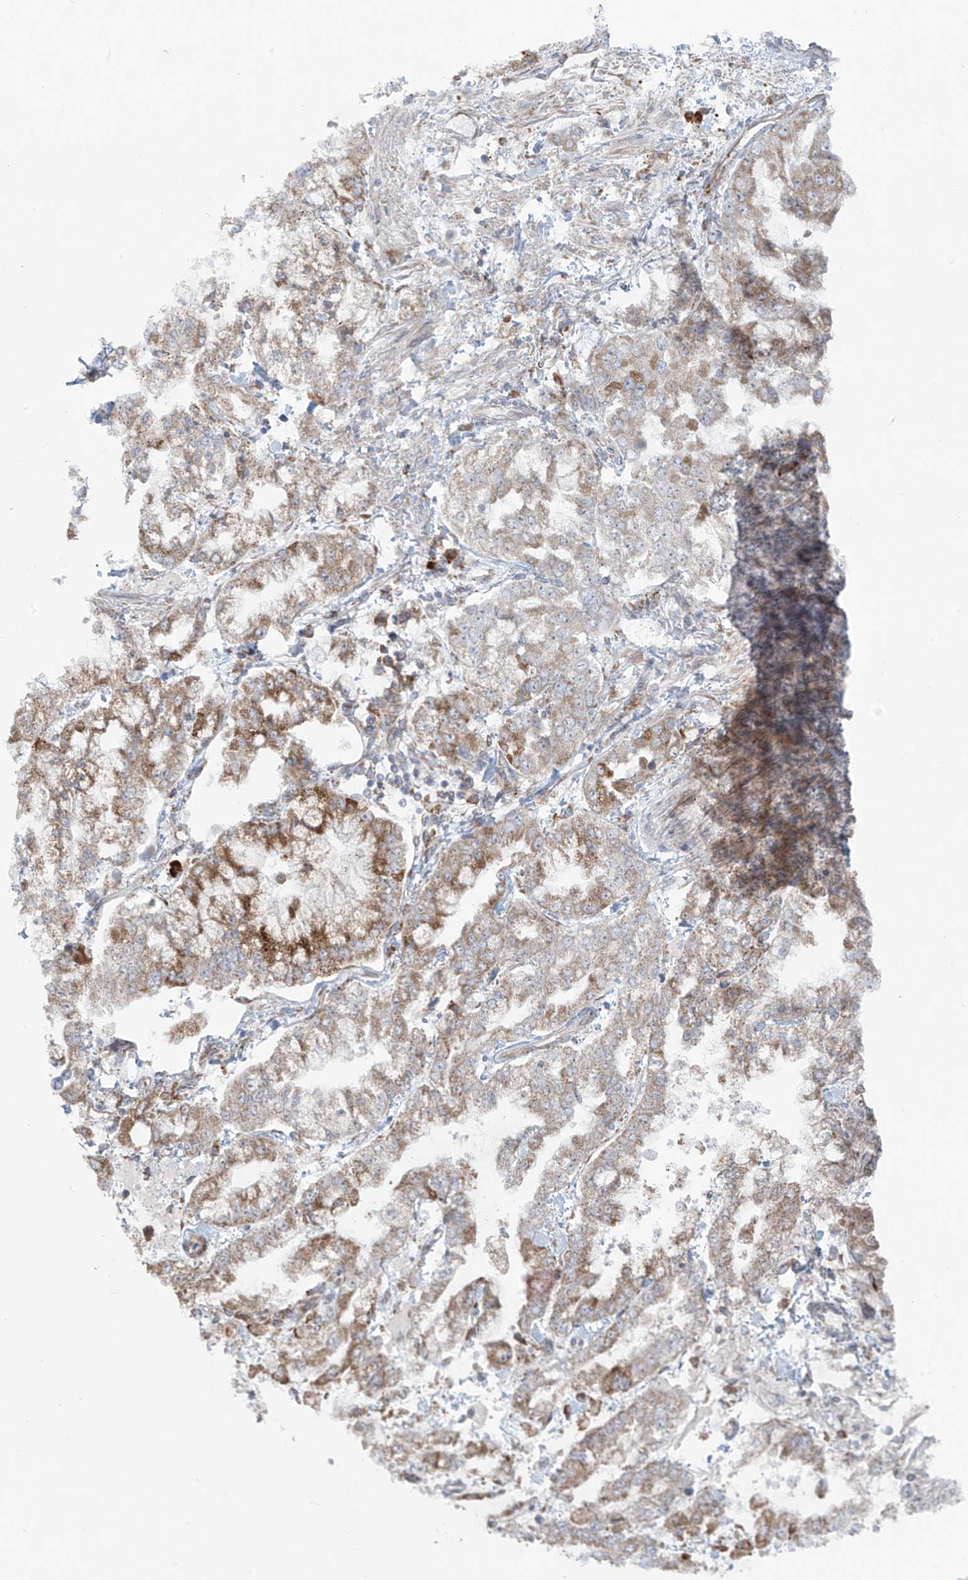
{"staining": {"intensity": "moderate", "quantity": "25%-75%", "location": "cytoplasmic/membranous"}, "tissue": "stomach cancer", "cell_type": "Tumor cells", "image_type": "cancer", "snomed": [{"axis": "morphology", "description": "Normal tissue, NOS"}, {"axis": "morphology", "description": "Adenocarcinoma, NOS"}, {"axis": "topography", "description": "Stomach, upper"}, {"axis": "topography", "description": "Stomach"}], "caption": "Adenocarcinoma (stomach) stained for a protein (brown) demonstrates moderate cytoplasmic/membranous positive expression in about 25%-75% of tumor cells.", "gene": "KATNIP", "patient": {"sex": "male", "age": 76}}